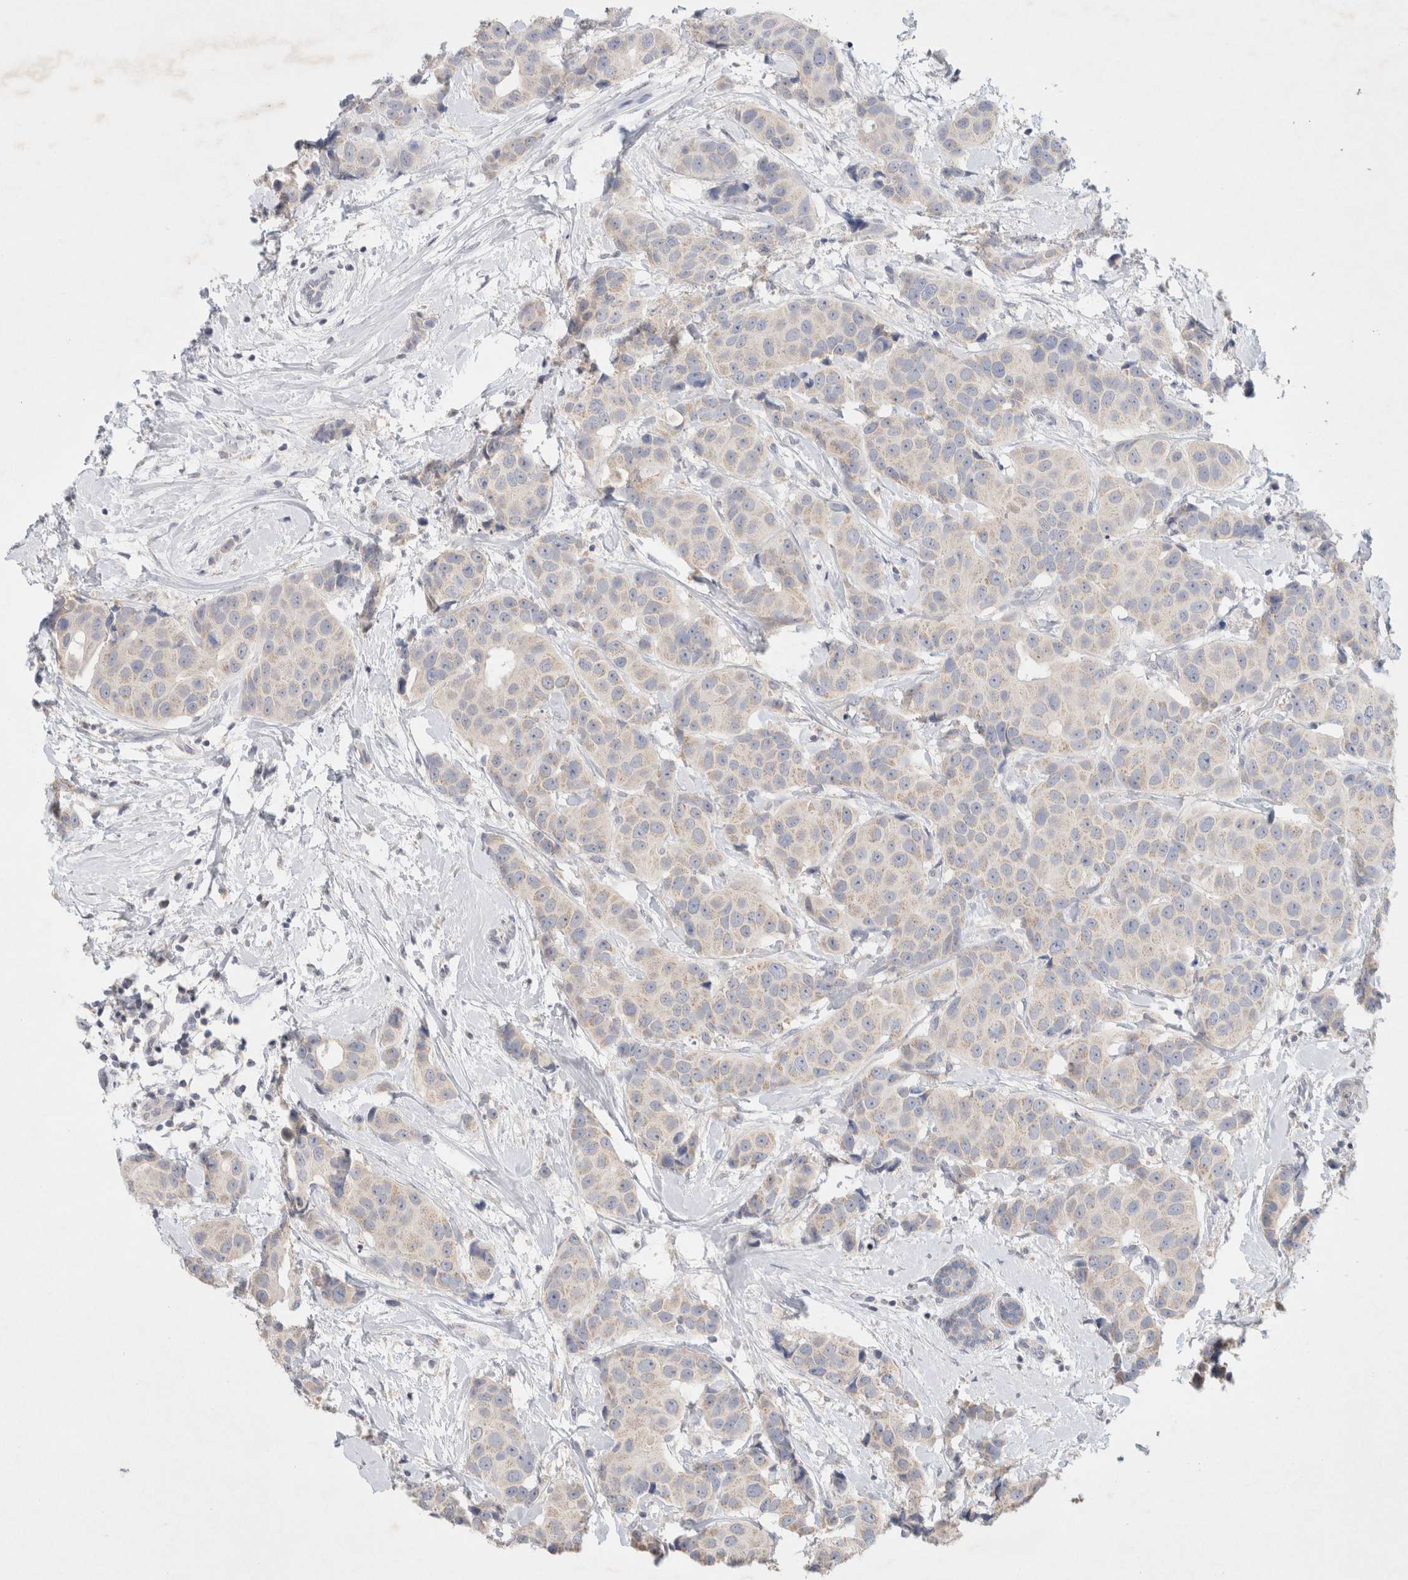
{"staining": {"intensity": "weak", "quantity": "<25%", "location": "cytoplasmic/membranous"}, "tissue": "breast cancer", "cell_type": "Tumor cells", "image_type": "cancer", "snomed": [{"axis": "morphology", "description": "Normal tissue, NOS"}, {"axis": "morphology", "description": "Duct carcinoma"}, {"axis": "topography", "description": "Breast"}], "caption": "Infiltrating ductal carcinoma (breast) stained for a protein using immunohistochemistry exhibits no staining tumor cells.", "gene": "MPP2", "patient": {"sex": "female", "age": 39}}